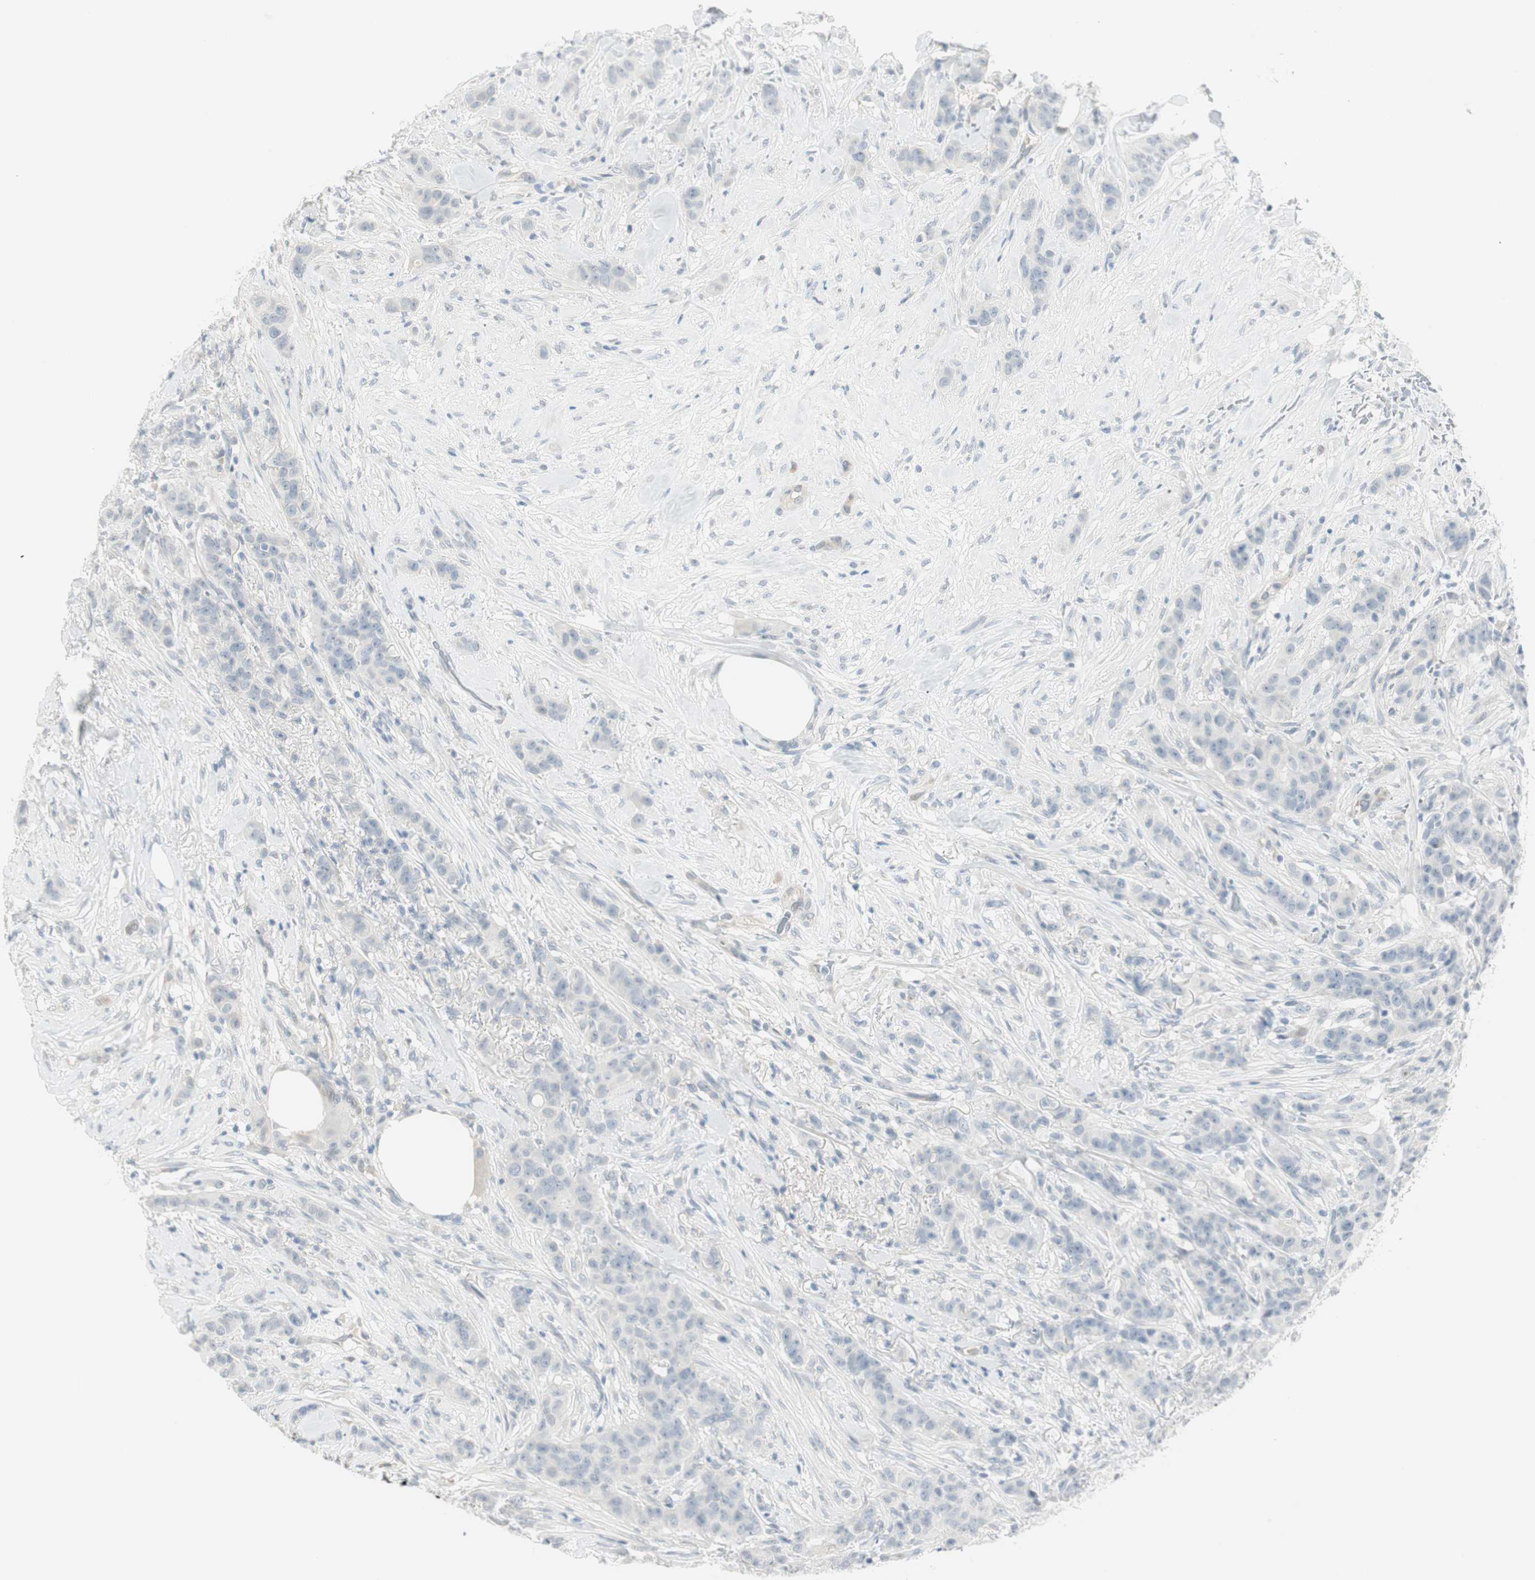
{"staining": {"intensity": "negative", "quantity": "none", "location": "none"}, "tissue": "breast cancer", "cell_type": "Tumor cells", "image_type": "cancer", "snomed": [{"axis": "morphology", "description": "Duct carcinoma"}, {"axis": "topography", "description": "Breast"}], "caption": "This is a photomicrograph of IHC staining of breast intraductal carcinoma, which shows no positivity in tumor cells.", "gene": "MLLT10", "patient": {"sex": "female", "age": 40}}